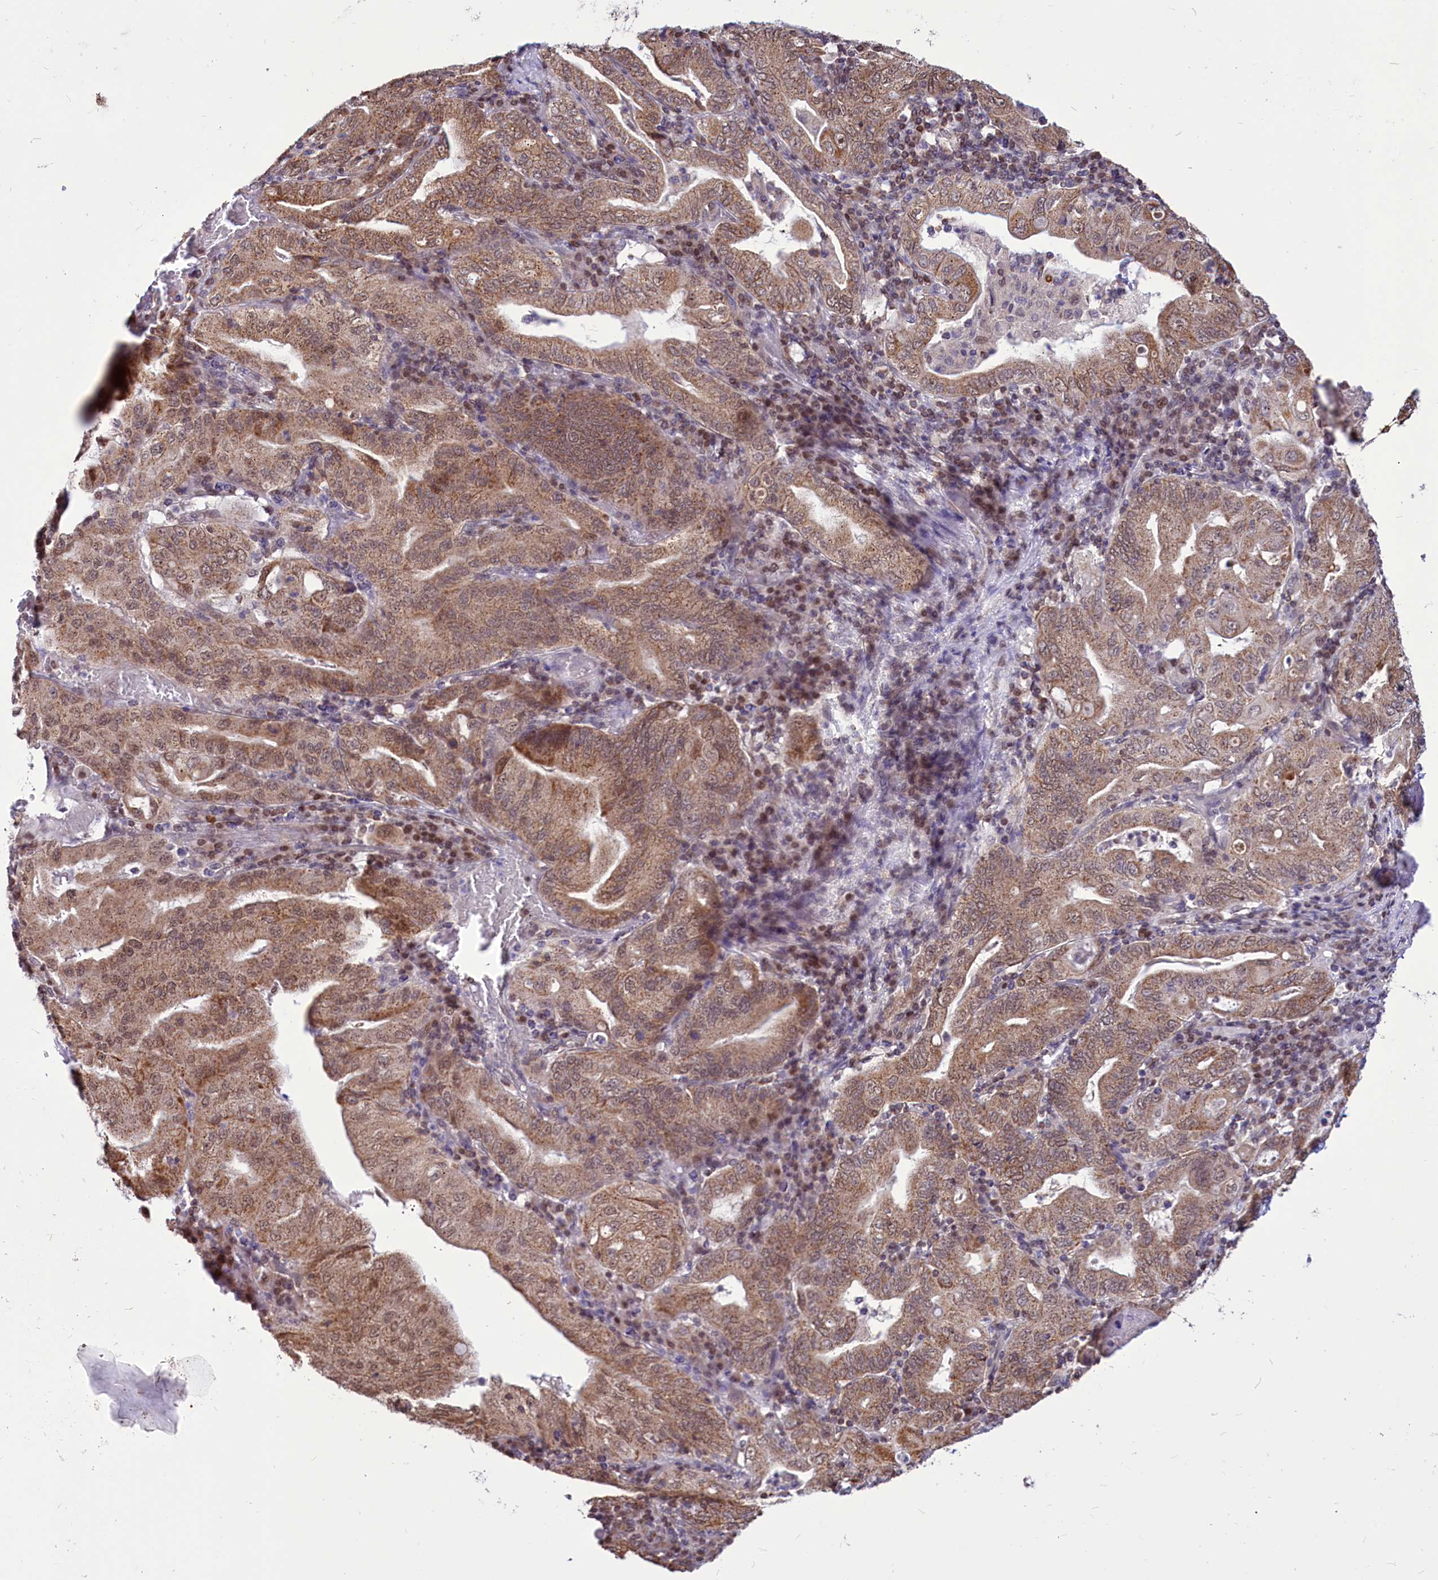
{"staining": {"intensity": "moderate", "quantity": ">75%", "location": "cytoplasmic/membranous,nuclear"}, "tissue": "stomach cancer", "cell_type": "Tumor cells", "image_type": "cancer", "snomed": [{"axis": "morphology", "description": "Normal tissue, NOS"}, {"axis": "morphology", "description": "Adenocarcinoma, NOS"}, {"axis": "topography", "description": "Esophagus"}, {"axis": "topography", "description": "Stomach, upper"}, {"axis": "topography", "description": "Peripheral nerve tissue"}], "caption": "This micrograph shows immunohistochemistry (IHC) staining of adenocarcinoma (stomach), with medium moderate cytoplasmic/membranous and nuclear staining in about >75% of tumor cells.", "gene": "PHC3", "patient": {"sex": "male", "age": 62}}